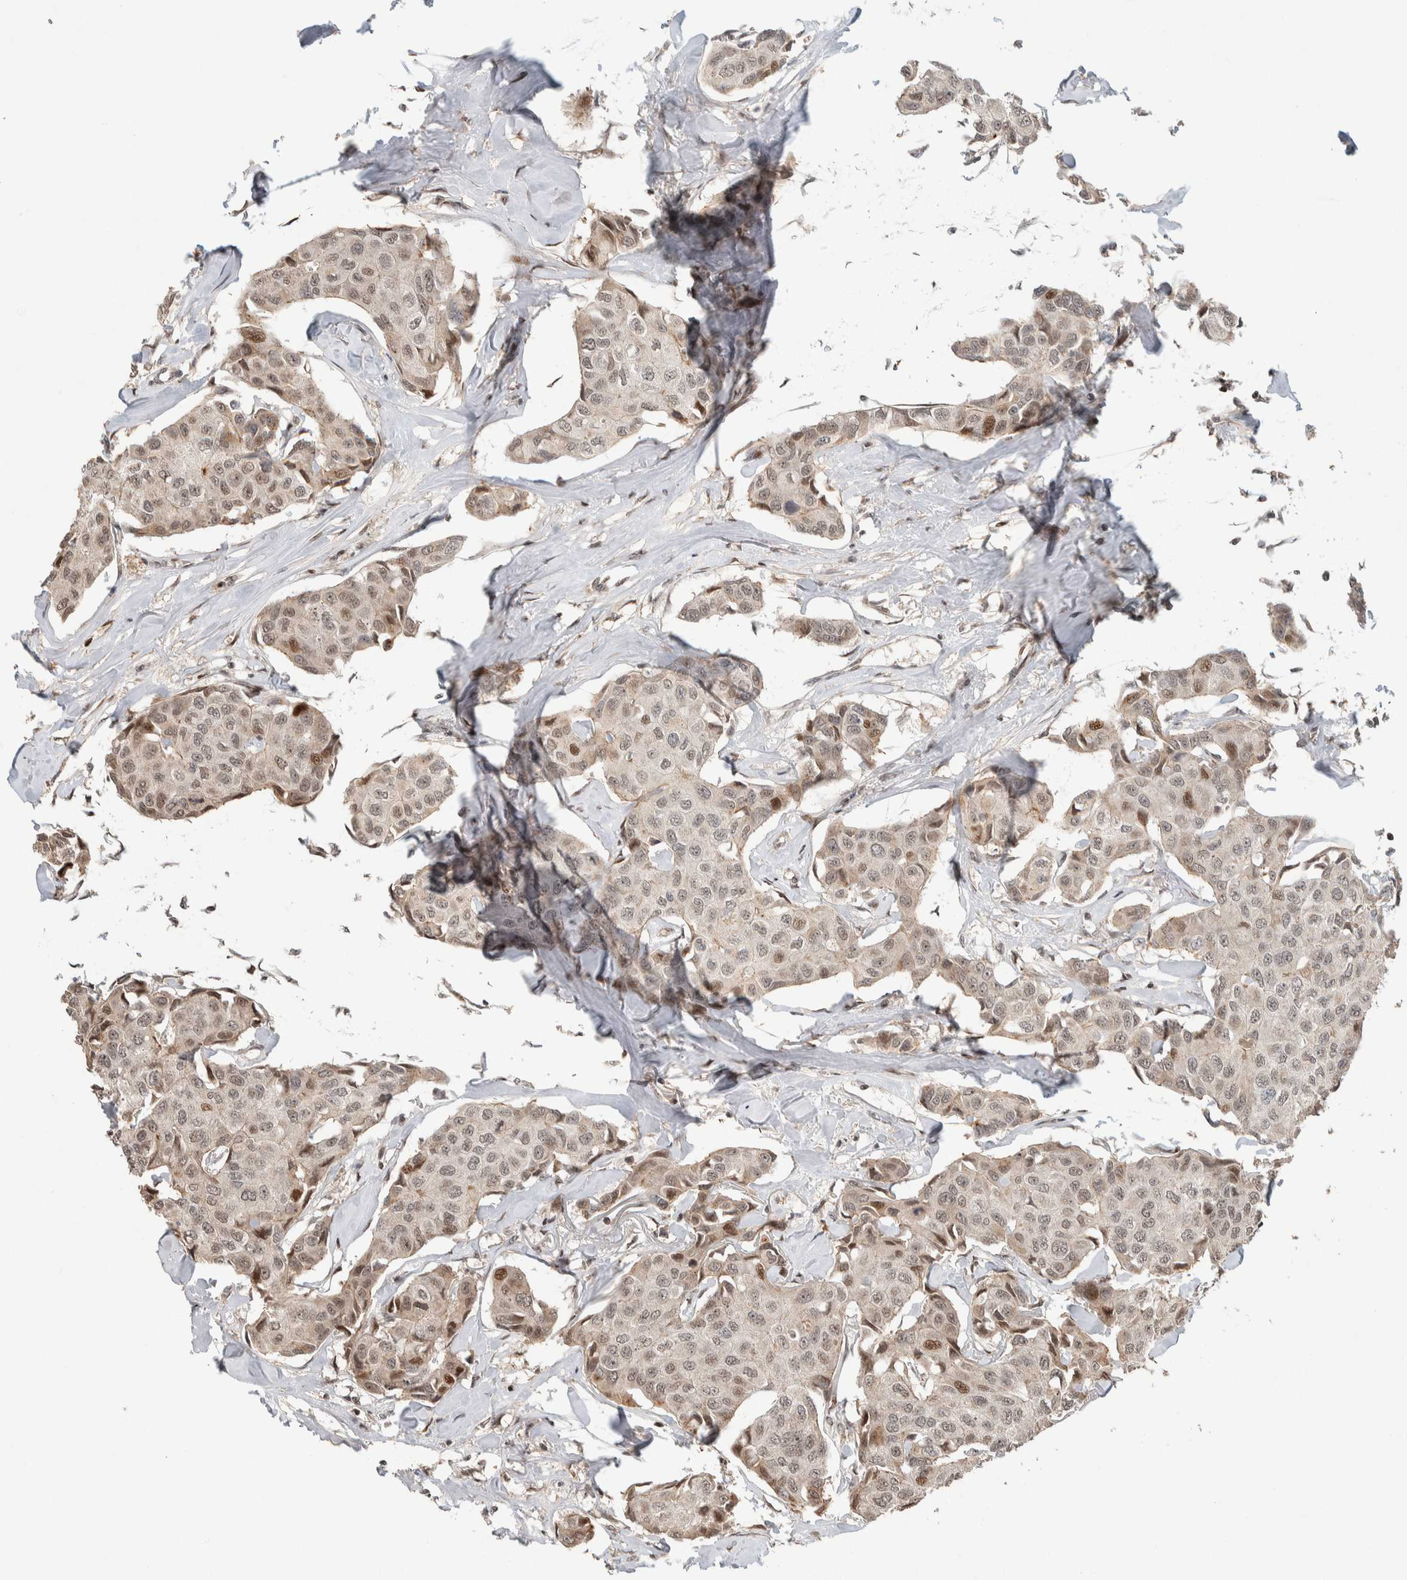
{"staining": {"intensity": "weak", "quantity": "<25%", "location": "nuclear"}, "tissue": "breast cancer", "cell_type": "Tumor cells", "image_type": "cancer", "snomed": [{"axis": "morphology", "description": "Duct carcinoma"}, {"axis": "topography", "description": "Breast"}], "caption": "There is no significant positivity in tumor cells of breast cancer (infiltrating ductal carcinoma). (DAB (3,3'-diaminobenzidine) immunohistochemistry with hematoxylin counter stain).", "gene": "ZNF521", "patient": {"sex": "female", "age": 80}}